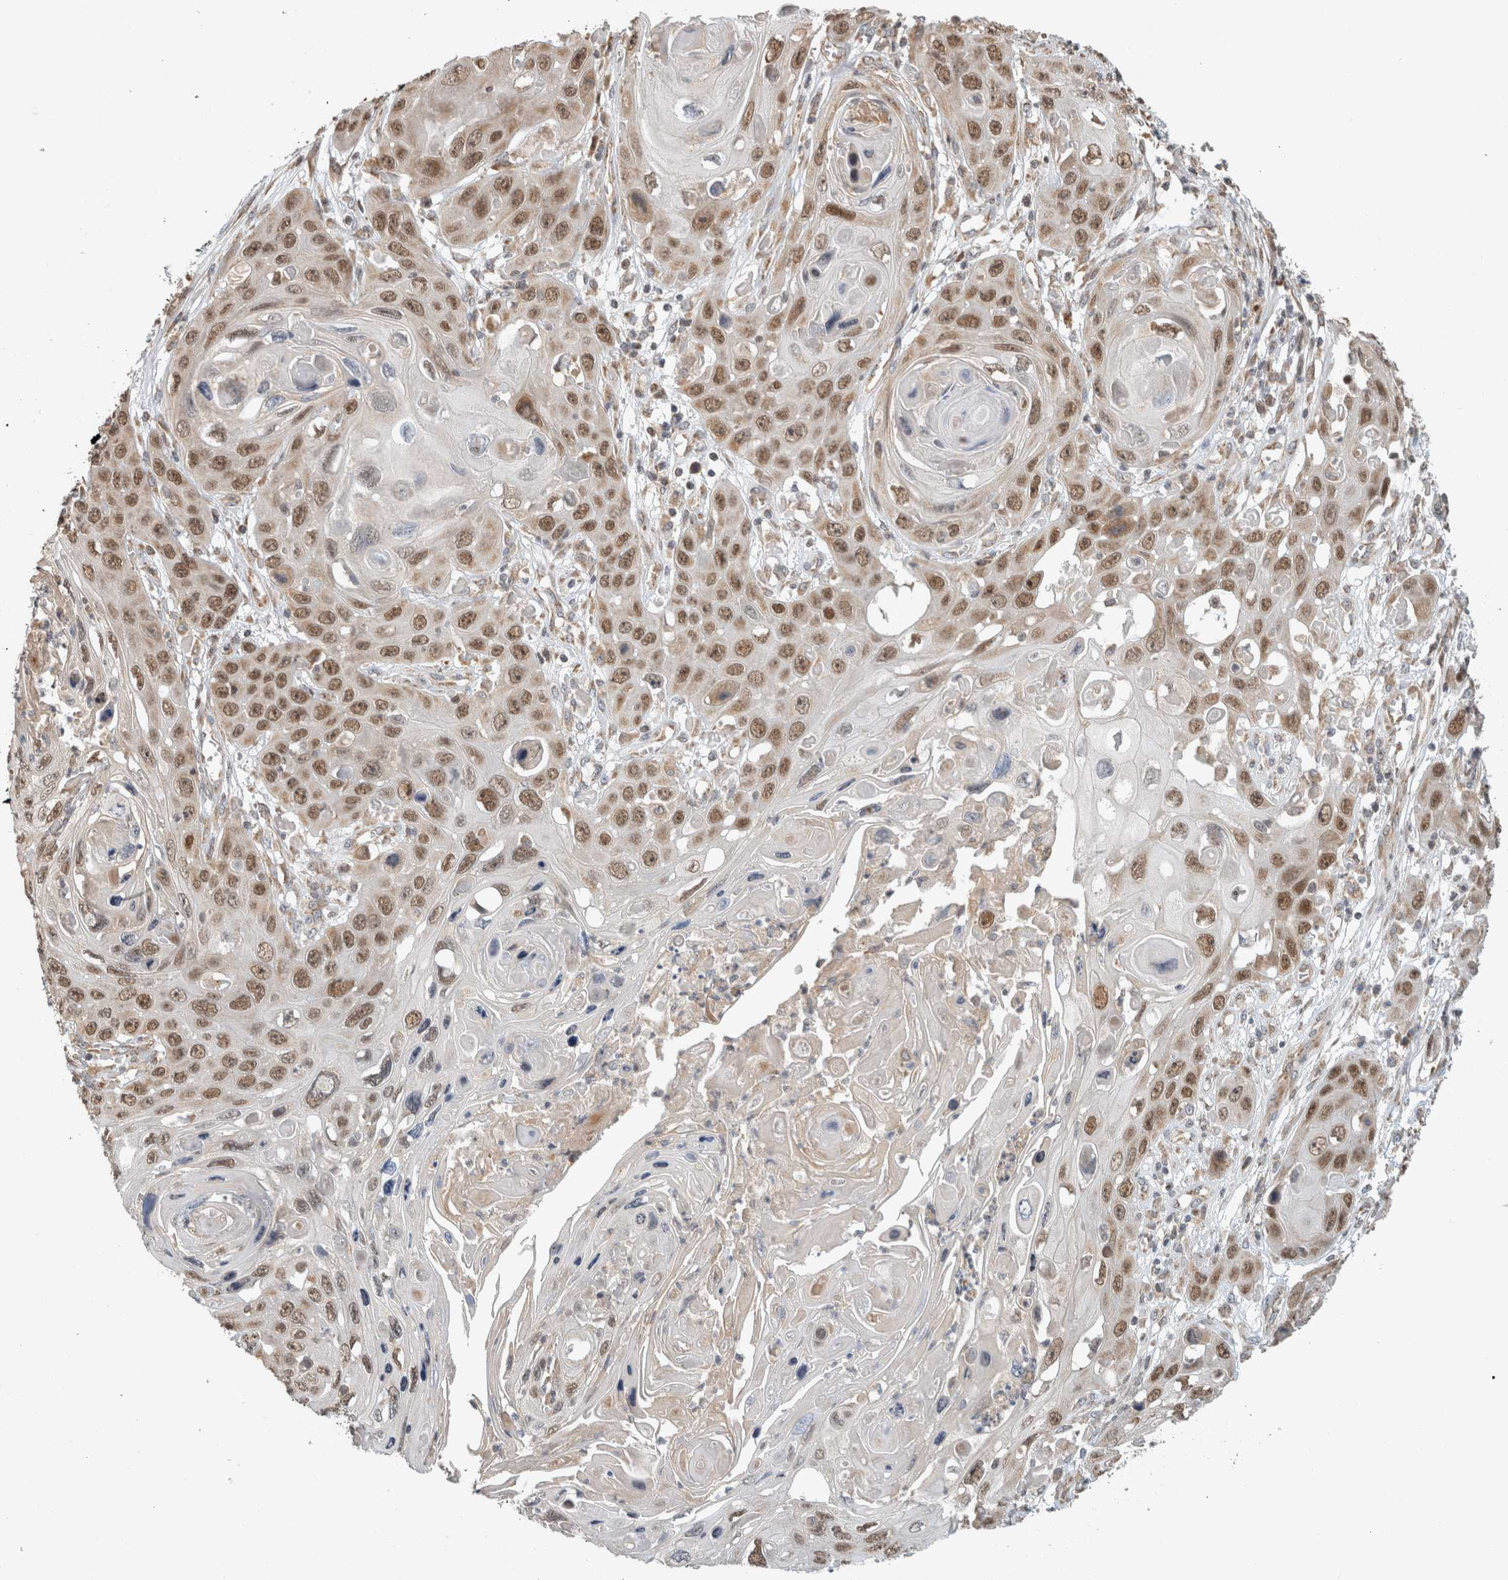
{"staining": {"intensity": "moderate", "quantity": ">75%", "location": "nuclear"}, "tissue": "skin cancer", "cell_type": "Tumor cells", "image_type": "cancer", "snomed": [{"axis": "morphology", "description": "Squamous cell carcinoma, NOS"}, {"axis": "topography", "description": "Skin"}], "caption": "High-magnification brightfield microscopy of squamous cell carcinoma (skin) stained with DAB (3,3'-diaminobenzidine) (brown) and counterstained with hematoxylin (blue). tumor cells exhibit moderate nuclear expression is appreciated in about>75% of cells. Nuclei are stained in blue.", "gene": "GINS4", "patient": {"sex": "male", "age": 55}}